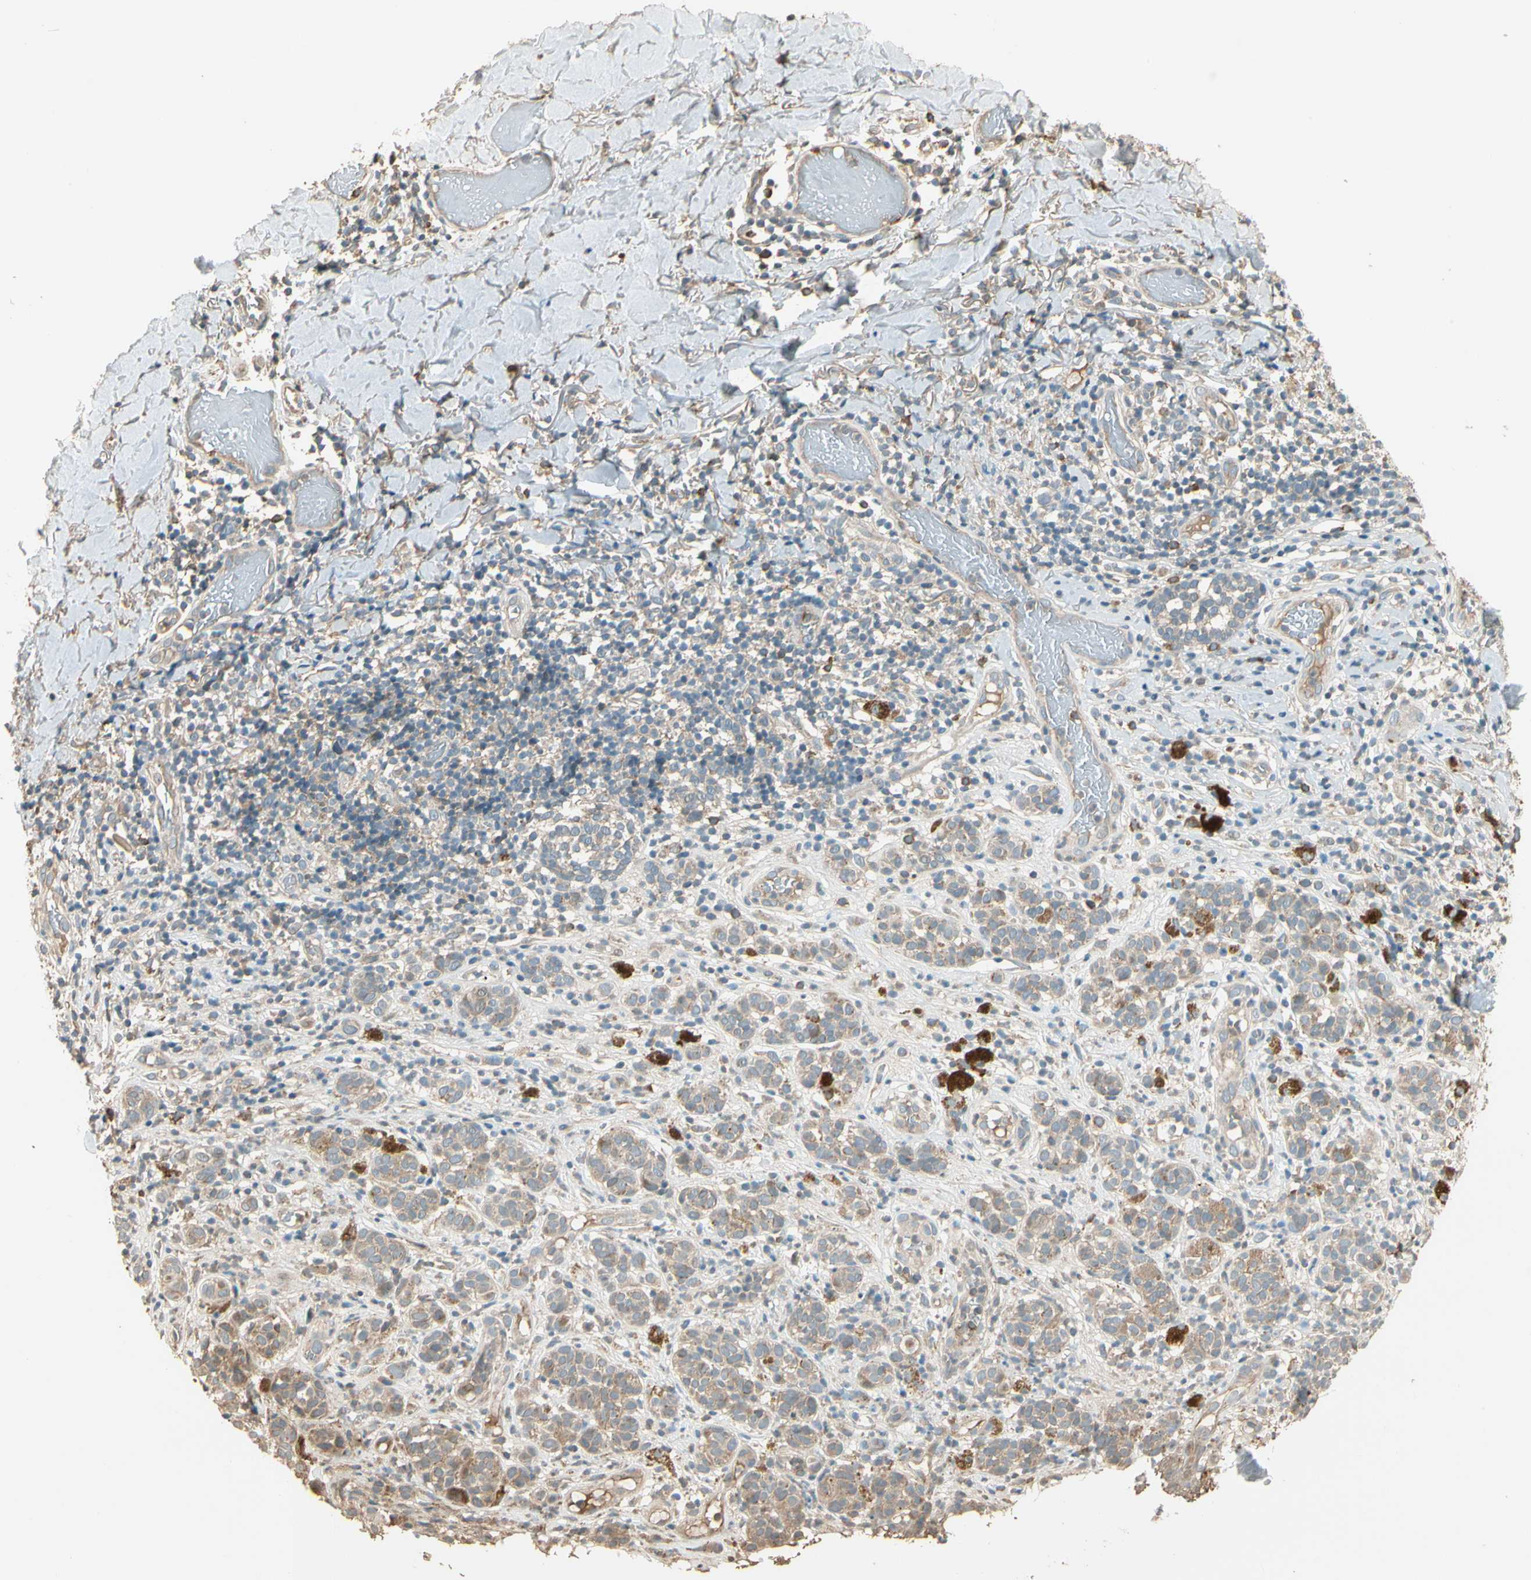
{"staining": {"intensity": "weak", "quantity": ">75%", "location": "cytoplasmic/membranous"}, "tissue": "melanoma", "cell_type": "Tumor cells", "image_type": "cancer", "snomed": [{"axis": "morphology", "description": "Malignant melanoma, NOS"}, {"axis": "topography", "description": "Skin"}], "caption": "A micrograph showing weak cytoplasmic/membranous expression in approximately >75% of tumor cells in melanoma, as visualized by brown immunohistochemical staining.", "gene": "TNFRSF21", "patient": {"sex": "male", "age": 64}}